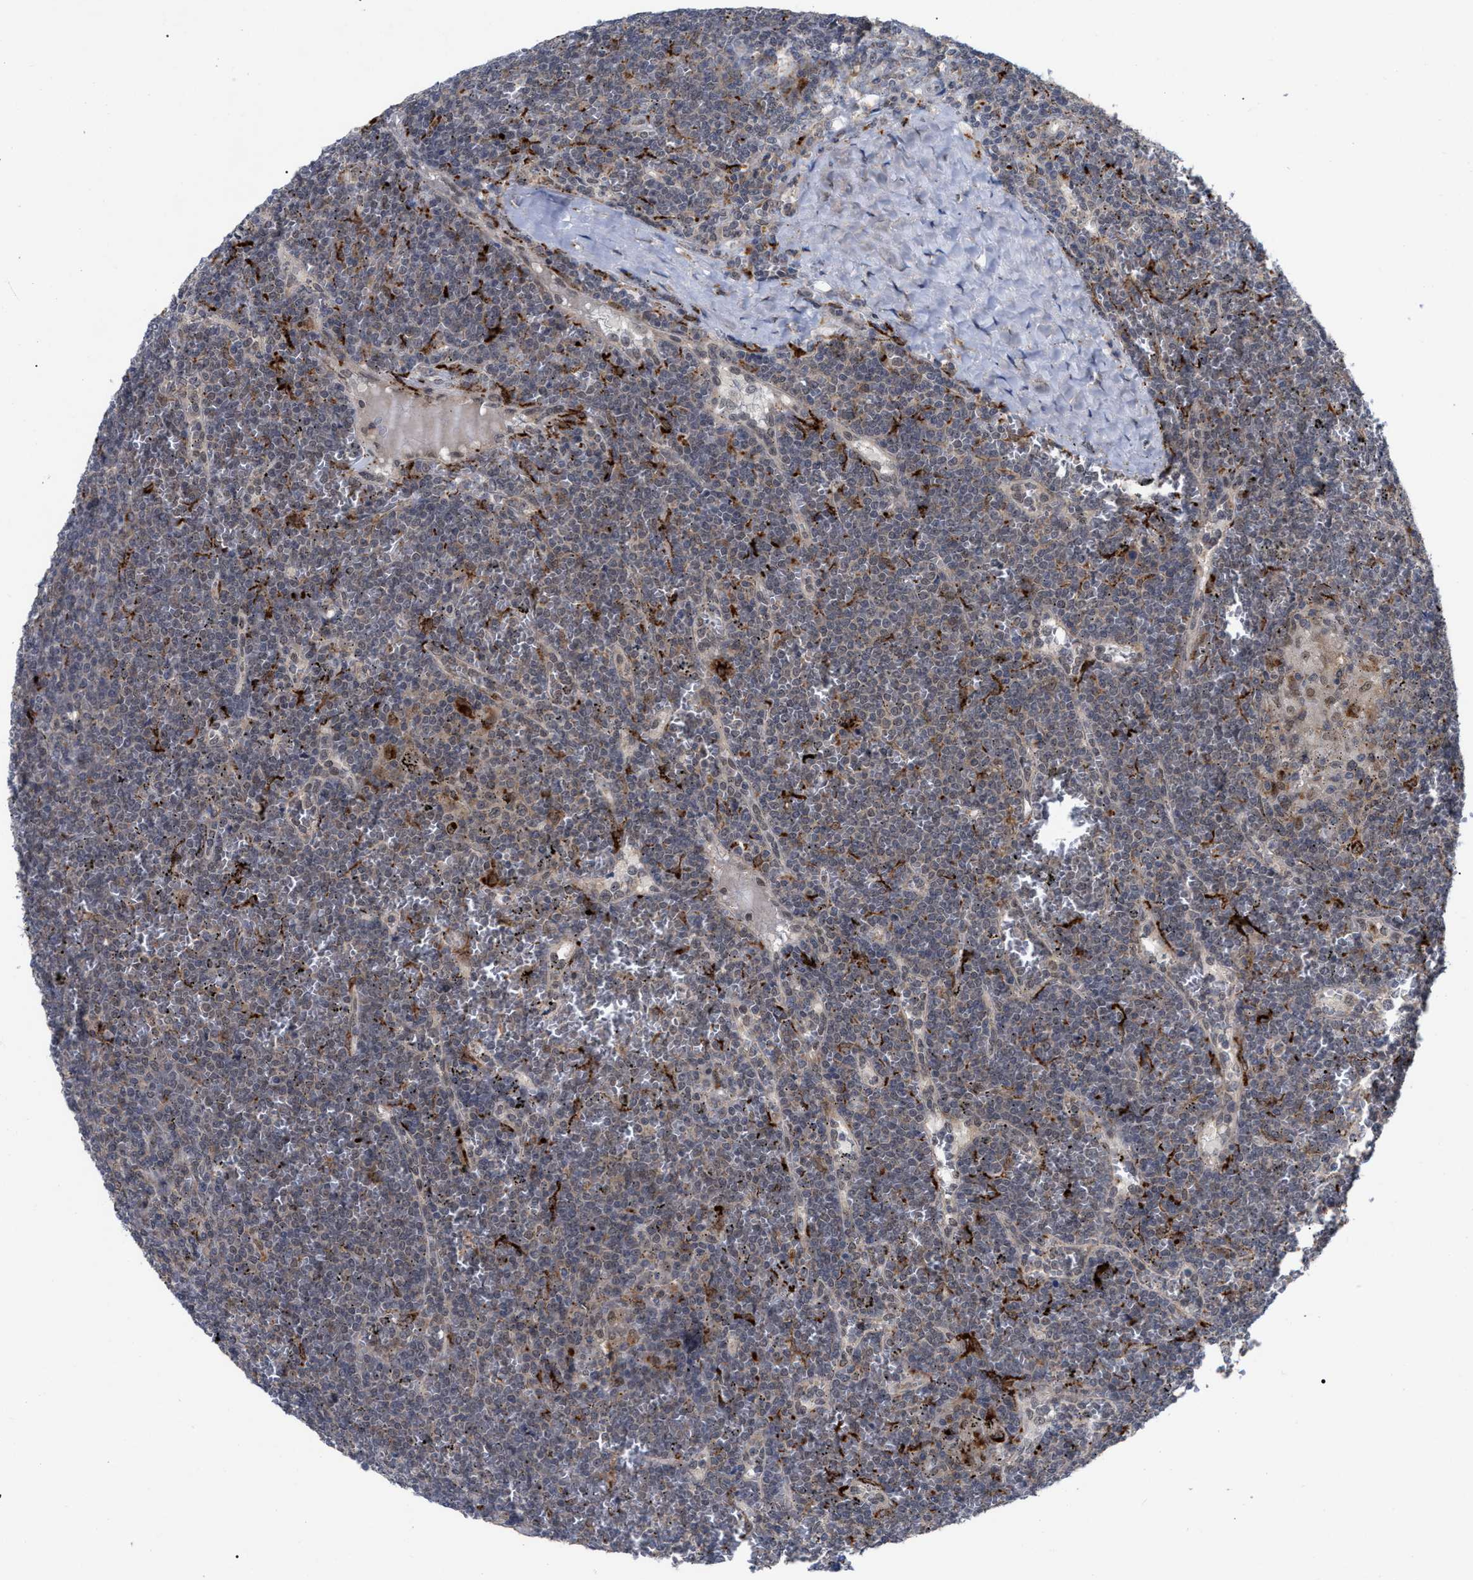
{"staining": {"intensity": "weak", "quantity": "25%-75%", "location": "cytoplasmic/membranous"}, "tissue": "lymphoma", "cell_type": "Tumor cells", "image_type": "cancer", "snomed": [{"axis": "morphology", "description": "Malignant lymphoma, non-Hodgkin's type, Low grade"}, {"axis": "topography", "description": "Spleen"}], "caption": "Malignant lymphoma, non-Hodgkin's type (low-grade) stained with a protein marker displays weak staining in tumor cells.", "gene": "UPF1", "patient": {"sex": "female", "age": 19}}